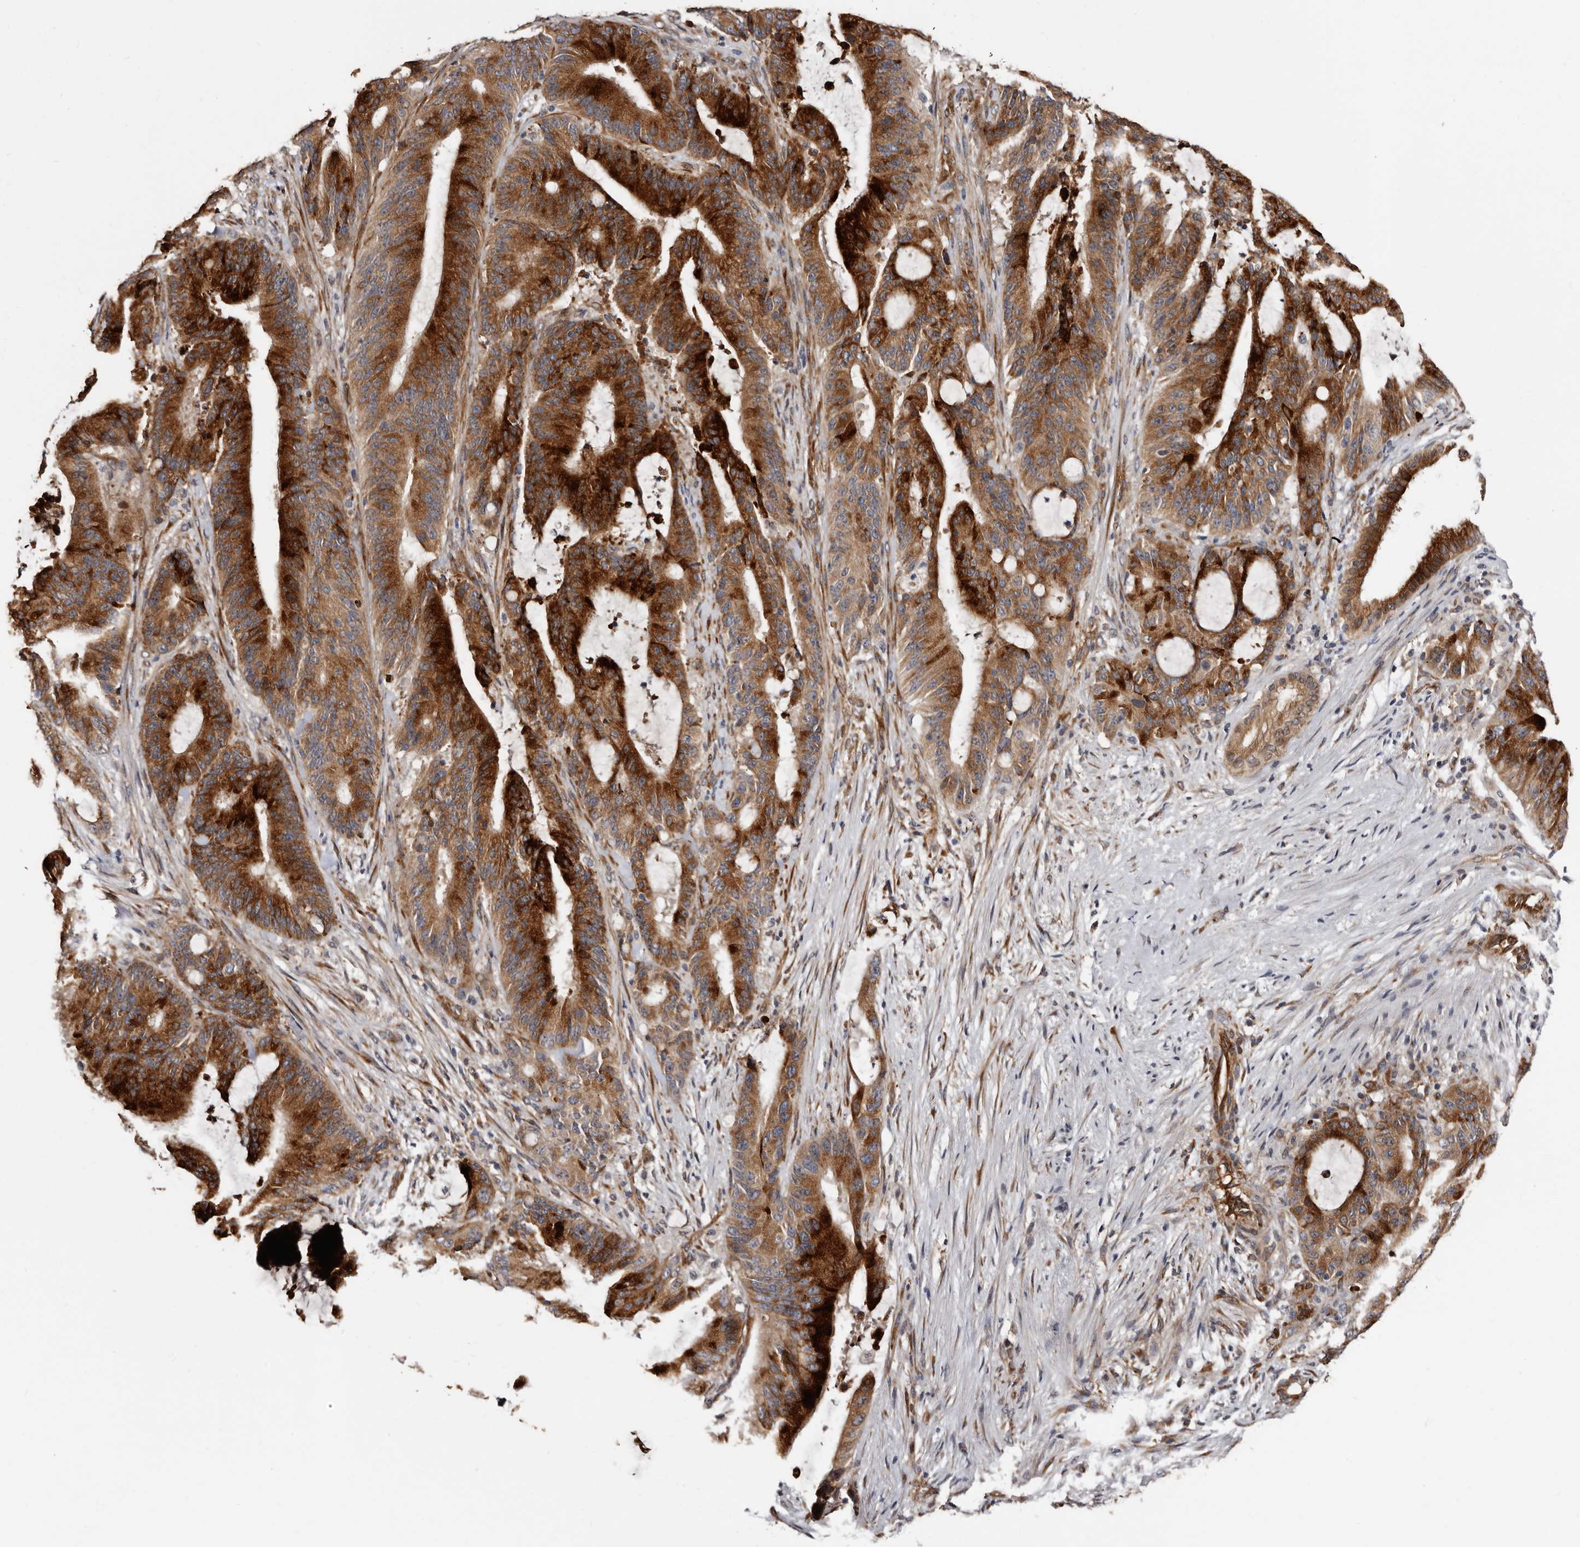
{"staining": {"intensity": "strong", "quantity": ">75%", "location": "cytoplasmic/membranous"}, "tissue": "liver cancer", "cell_type": "Tumor cells", "image_type": "cancer", "snomed": [{"axis": "morphology", "description": "Normal tissue, NOS"}, {"axis": "morphology", "description": "Cholangiocarcinoma"}, {"axis": "topography", "description": "Liver"}, {"axis": "topography", "description": "Peripheral nerve tissue"}], "caption": "Approximately >75% of tumor cells in human cholangiocarcinoma (liver) reveal strong cytoplasmic/membranous protein expression as visualized by brown immunohistochemical staining.", "gene": "TBC1D22B", "patient": {"sex": "female", "age": 73}}